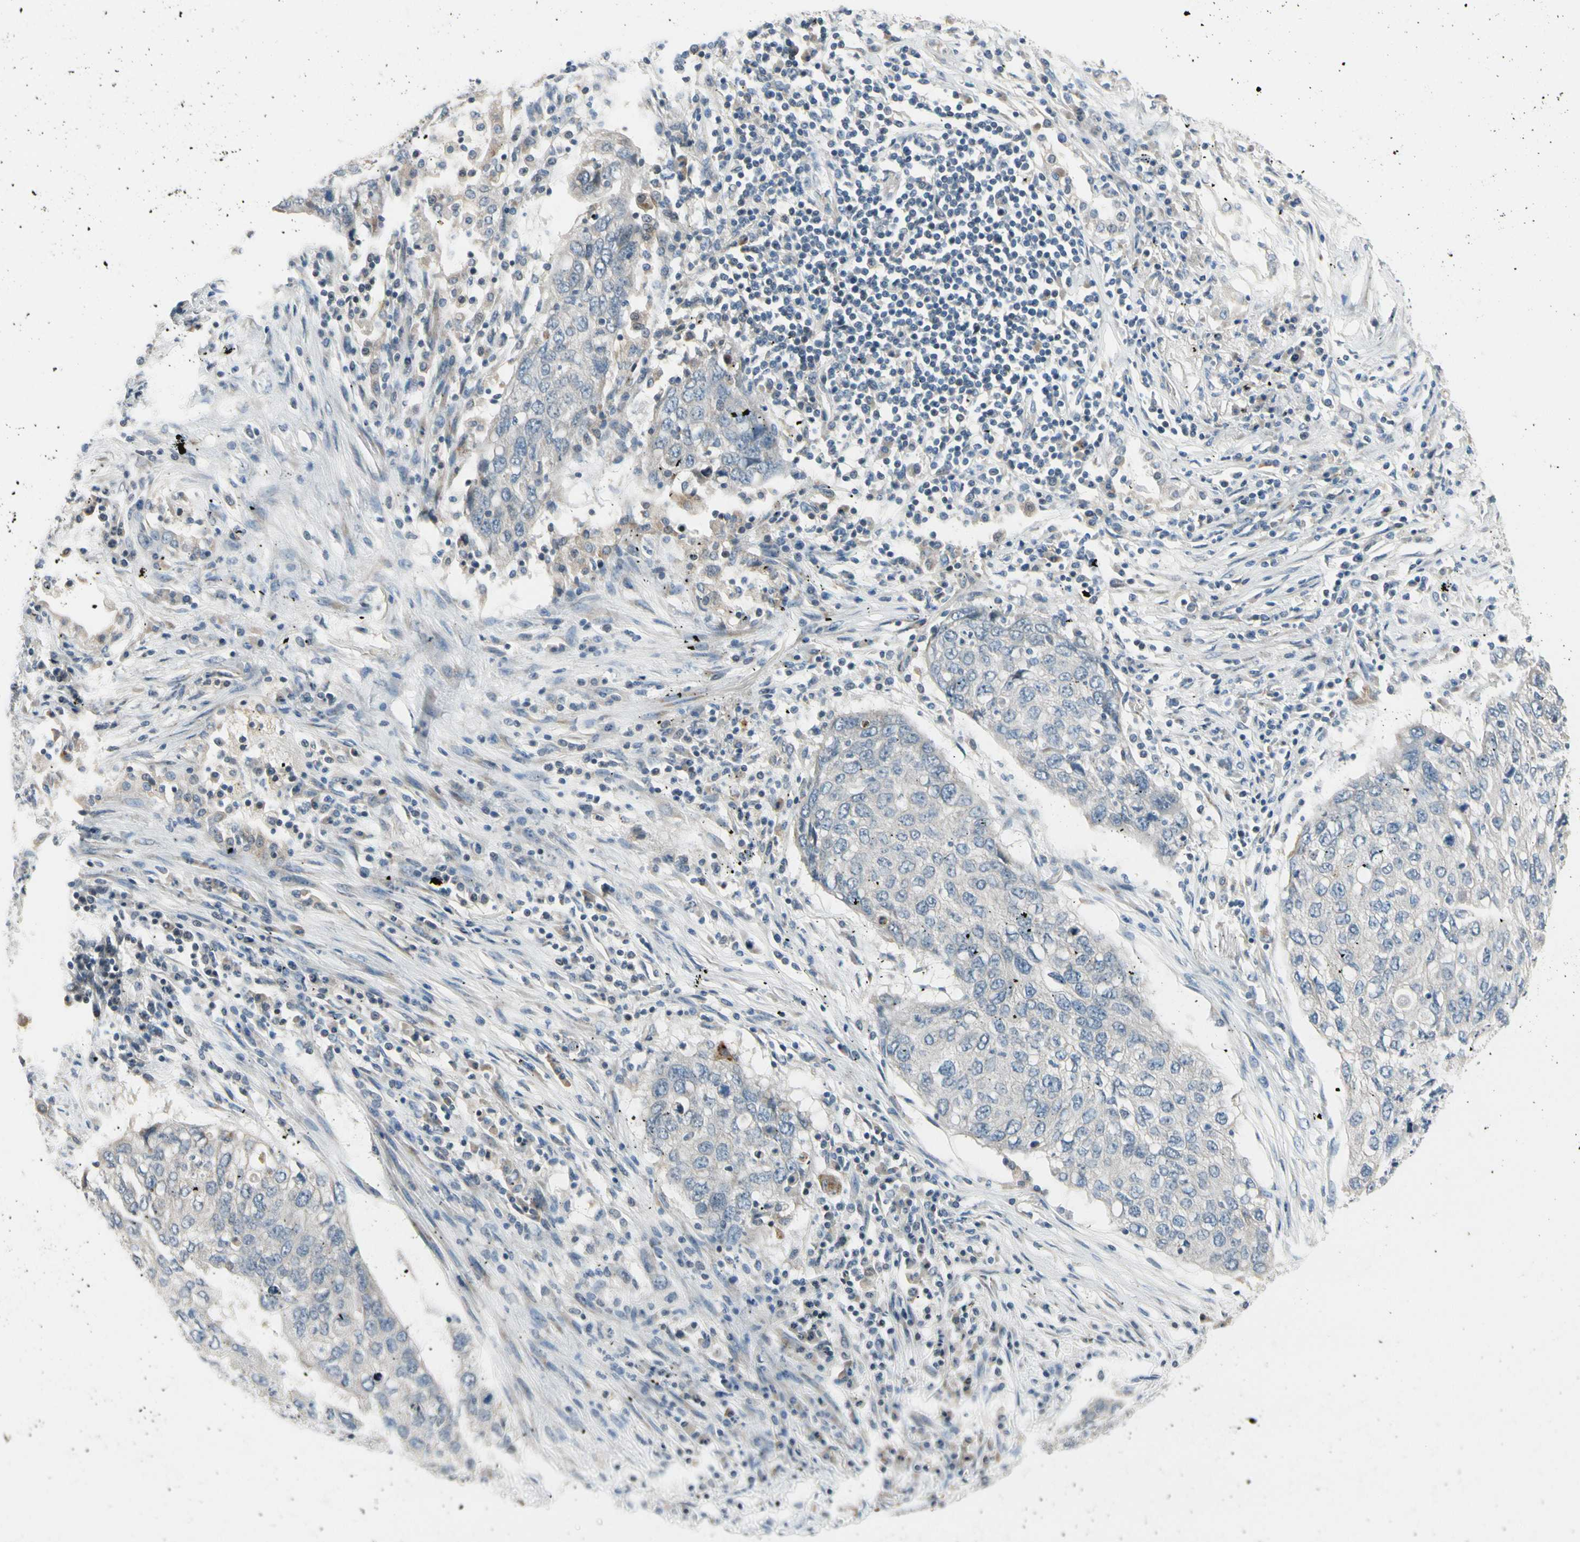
{"staining": {"intensity": "weak", "quantity": "<25%", "location": "cytoplasmic/membranous"}, "tissue": "lung cancer", "cell_type": "Tumor cells", "image_type": "cancer", "snomed": [{"axis": "morphology", "description": "Squamous cell carcinoma, NOS"}, {"axis": "topography", "description": "Lung"}], "caption": "Tumor cells show no significant staining in lung squamous cell carcinoma. The staining was performed using DAB to visualize the protein expression in brown, while the nuclei were stained in blue with hematoxylin (Magnification: 20x).", "gene": "PIP5K1B", "patient": {"sex": "female", "age": 63}}